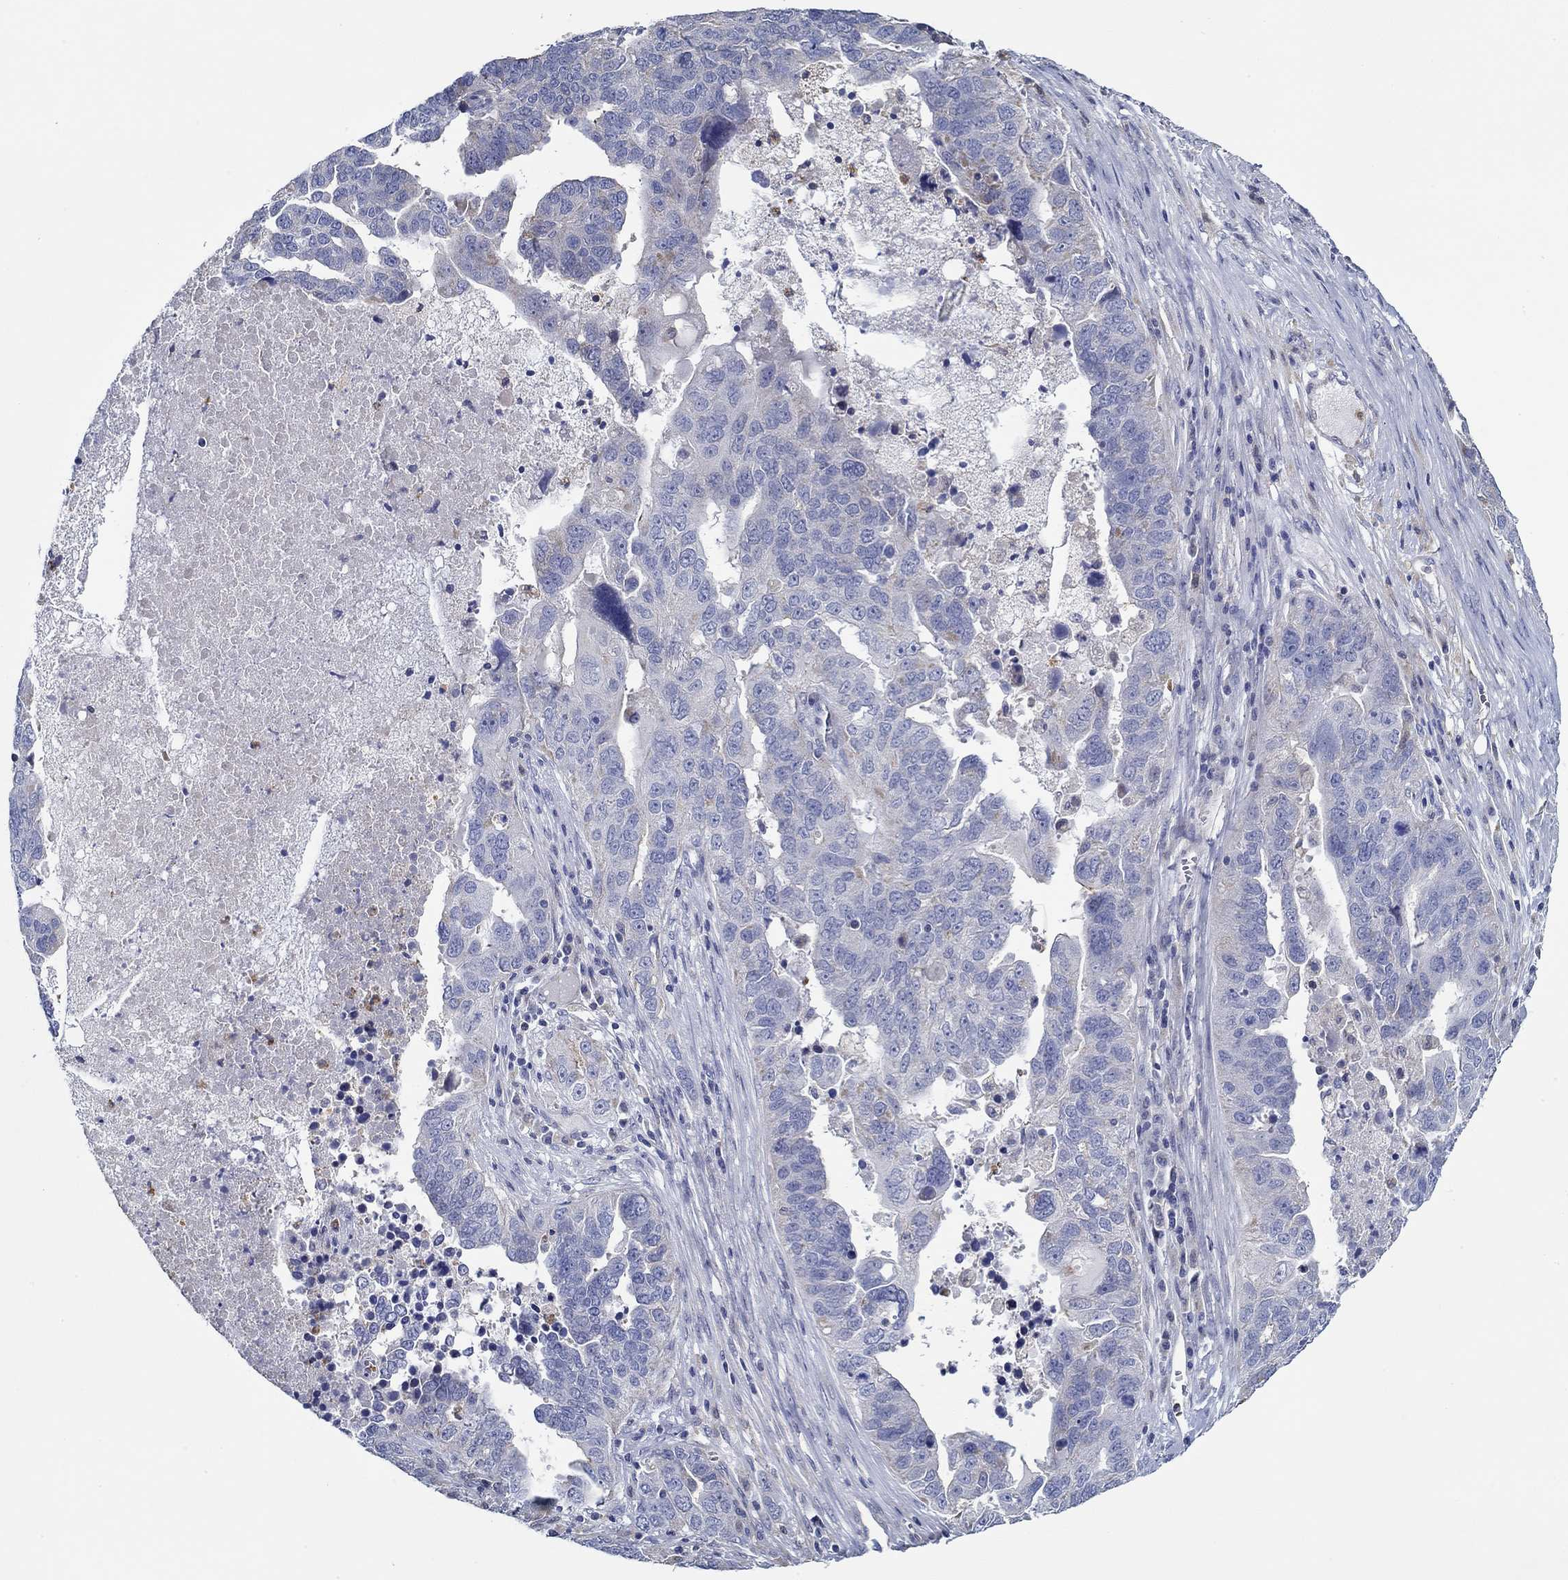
{"staining": {"intensity": "negative", "quantity": "none", "location": "none"}, "tissue": "ovarian cancer", "cell_type": "Tumor cells", "image_type": "cancer", "snomed": [{"axis": "morphology", "description": "Carcinoma, endometroid"}, {"axis": "topography", "description": "Soft tissue"}, {"axis": "topography", "description": "Ovary"}], "caption": "Immunohistochemistry image of ovarian cancer stained for a protein (brown), which demonstrates no expression in tumor cells. (Brightfield microscopy of DAB (3,3'-diaminobenzidine) IHC at high magnification).", "gene": "CFAP61", "patient": {"sex": "female", "age": 52}}